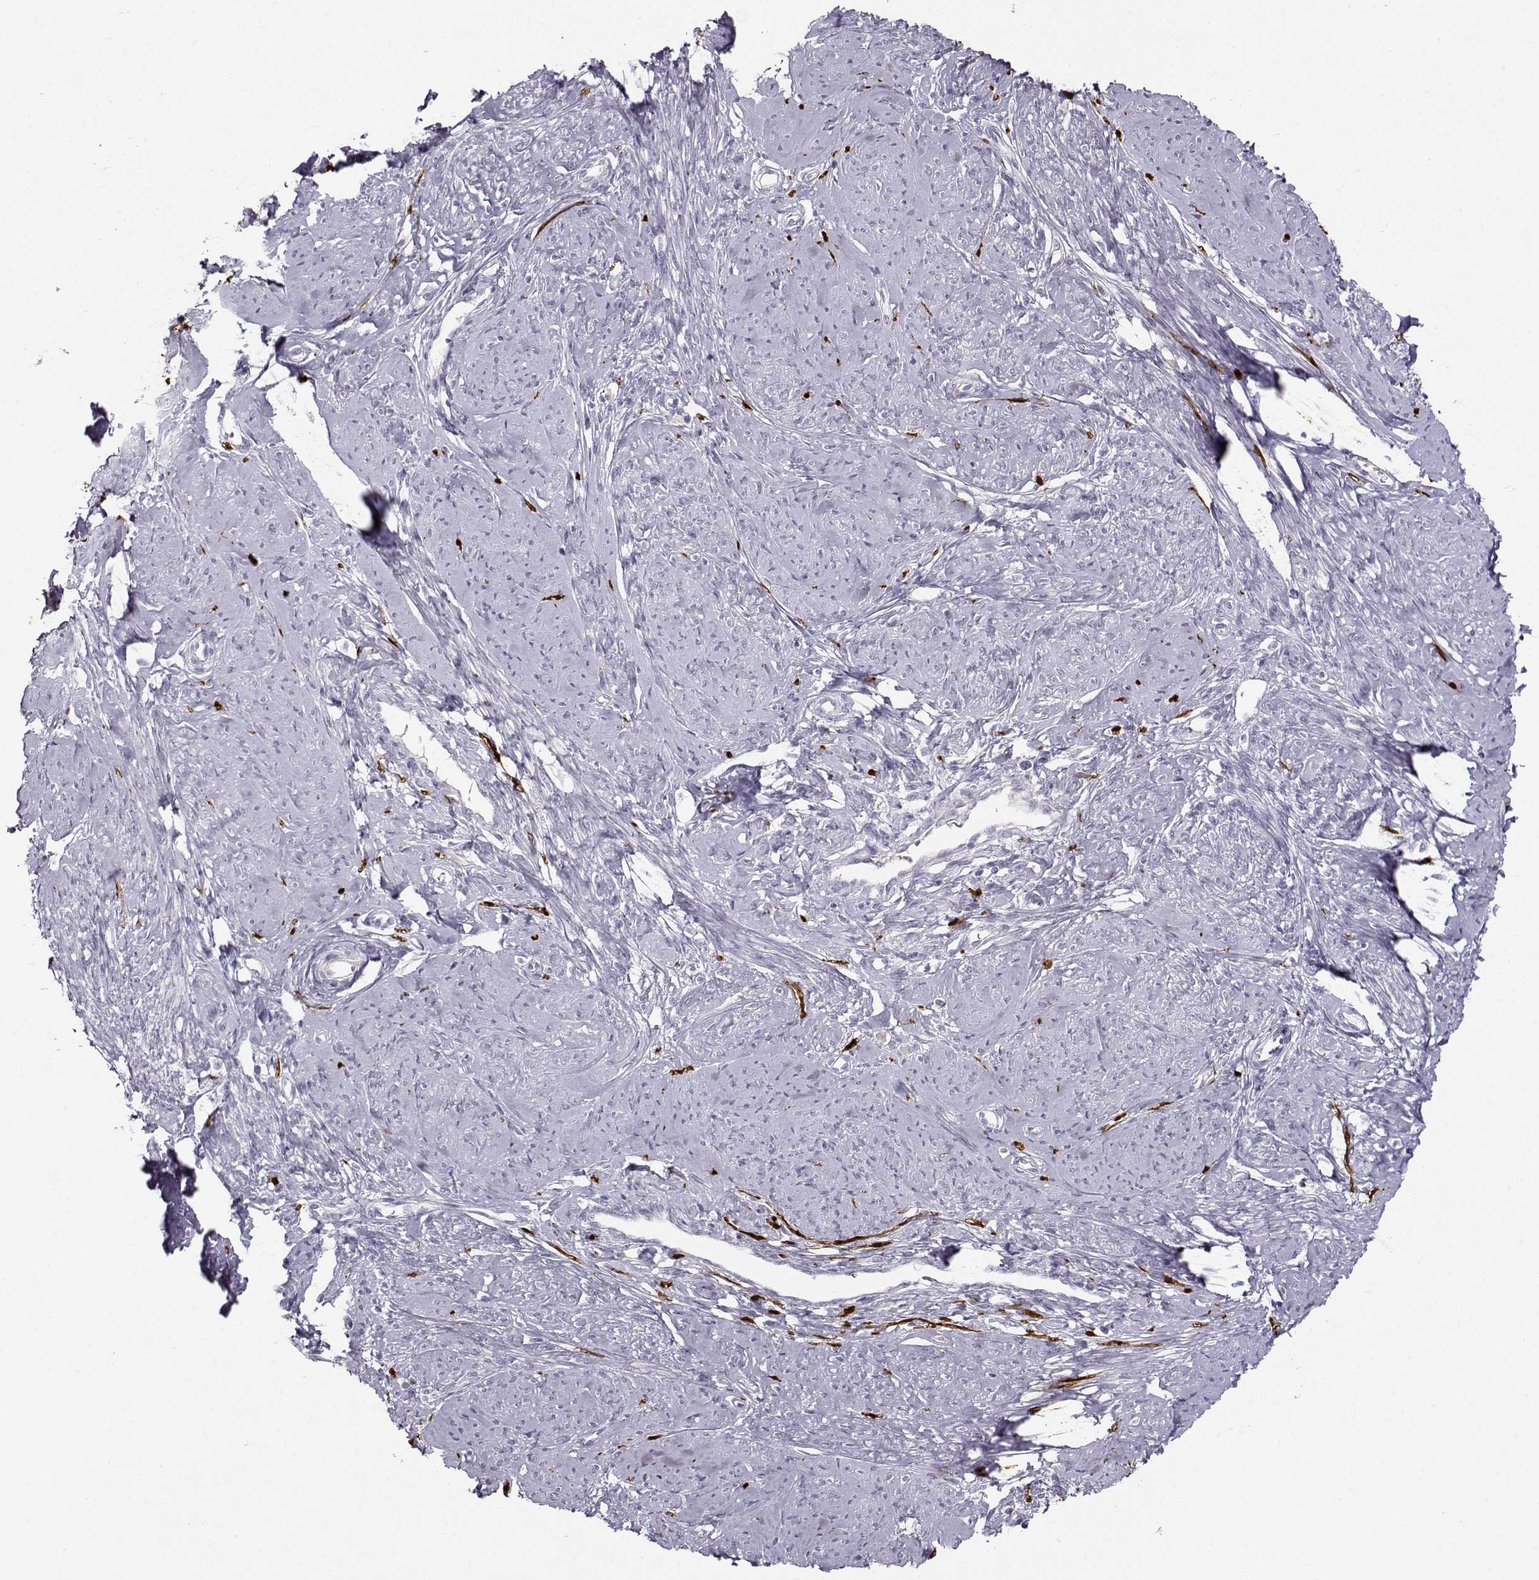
{"staining": {"intensity": "negative", "quantity": "none", "location": "none"}, "tissue": "smooth muscle", "cell_type": "Smooth muscle cells", "image_type": "normal", "snomed": [{"axis": "morphology", "description": "Normal tissue, NOS"}, {"axis": "topography", "description": "Smooth muscle"}], "caption": "Smooth muscle stained for a protein using IHC exhibits no expression smooth muscle cells.", "gene": "S100B", "patient": {"sex": "female", "age": 48}}